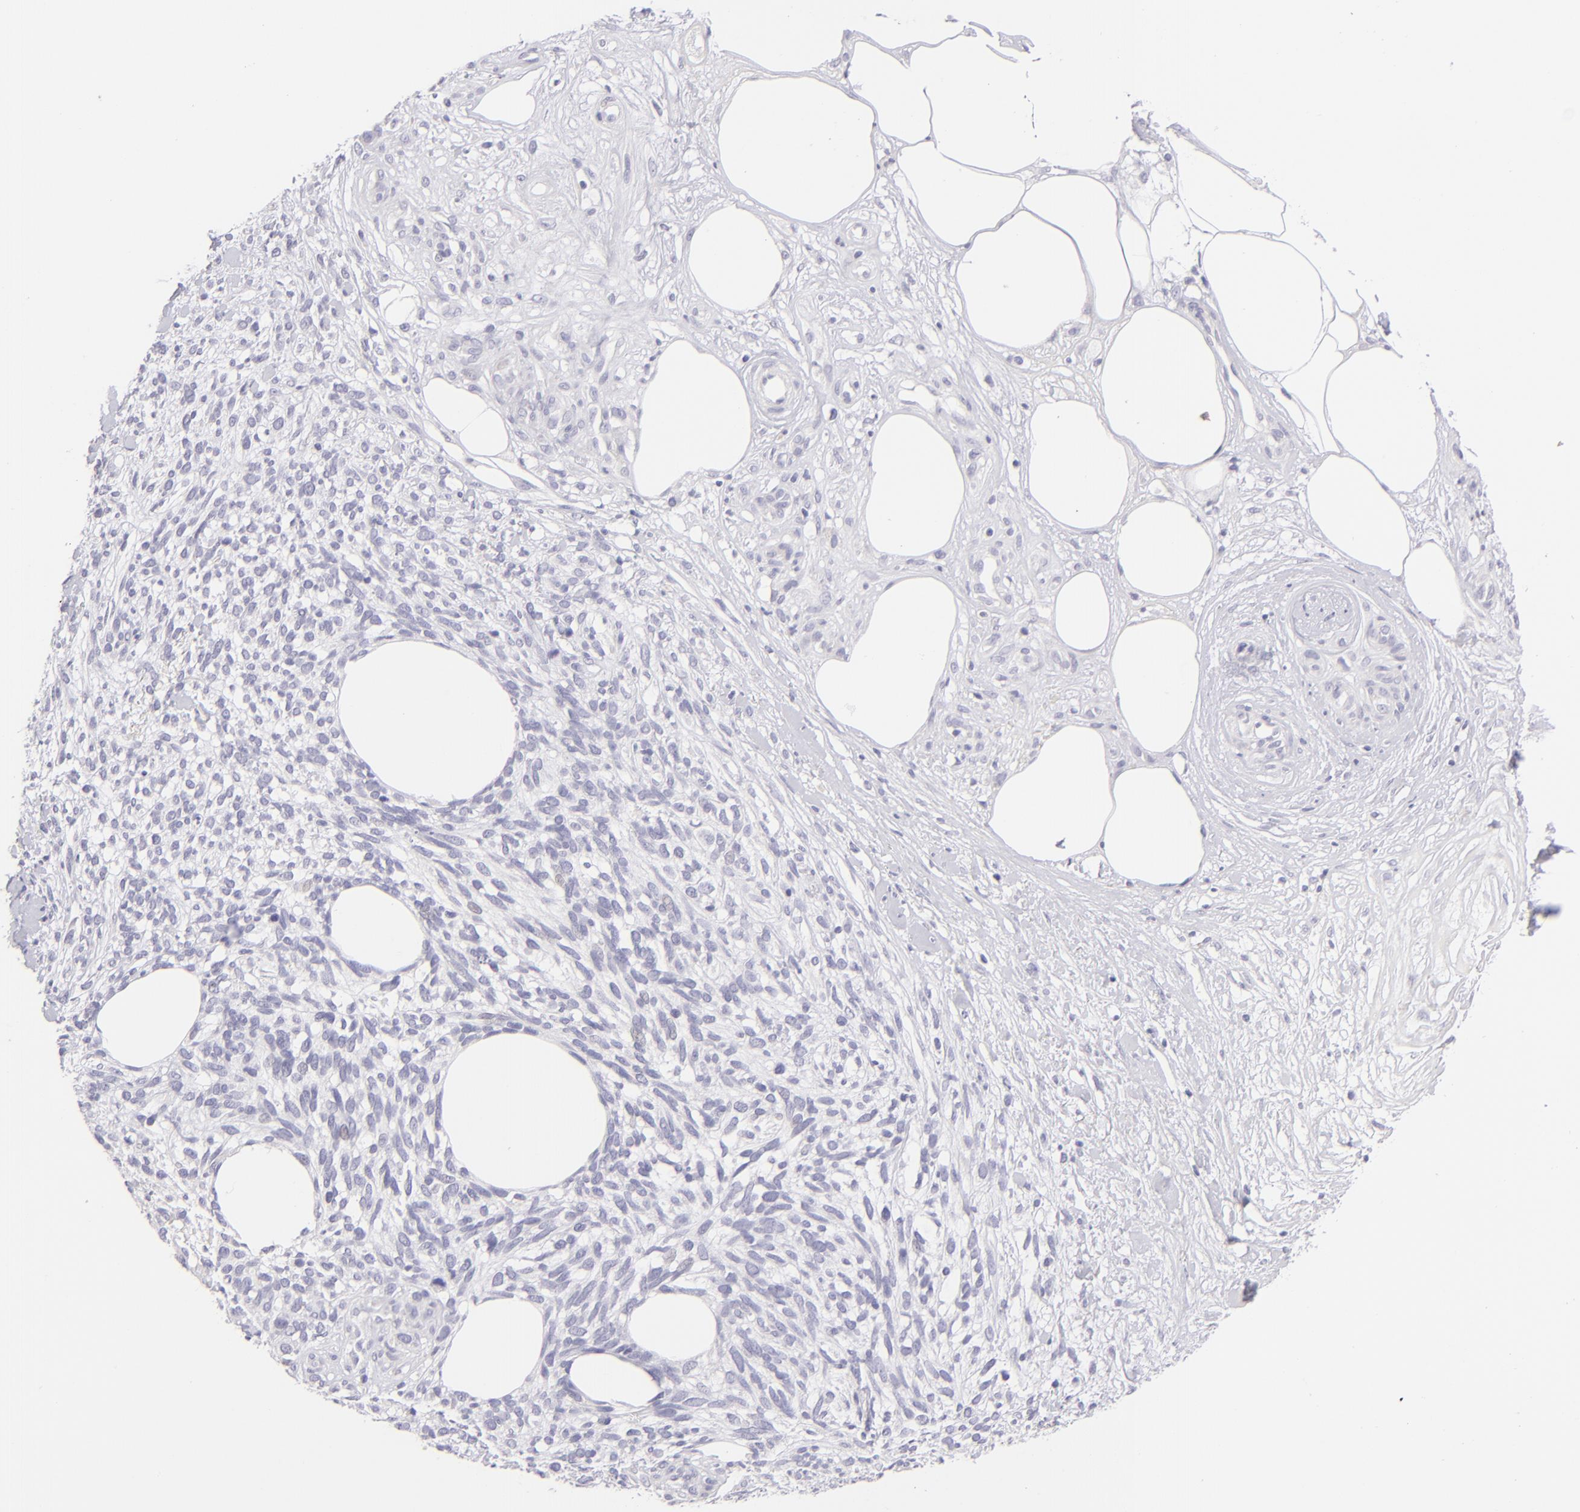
{"staining": {"intensity": "negative", "quantity": "none", "location": "none"}, "tissue": "melanoma", "cell_type": "Tumor cells", "image_type": "cancer", "snomed": [{"axis": "morphology", "description": "Malignant melanoma, NOS"}, {"axis": "topography", "description": "Skin"}], "caption": "Human malignant melanoma stained for a protein using immunohistochemistry exhibits no positivity in tumor cells.", "gene": "CLDN4", "patient": {"sex": "female", "age": 85}}